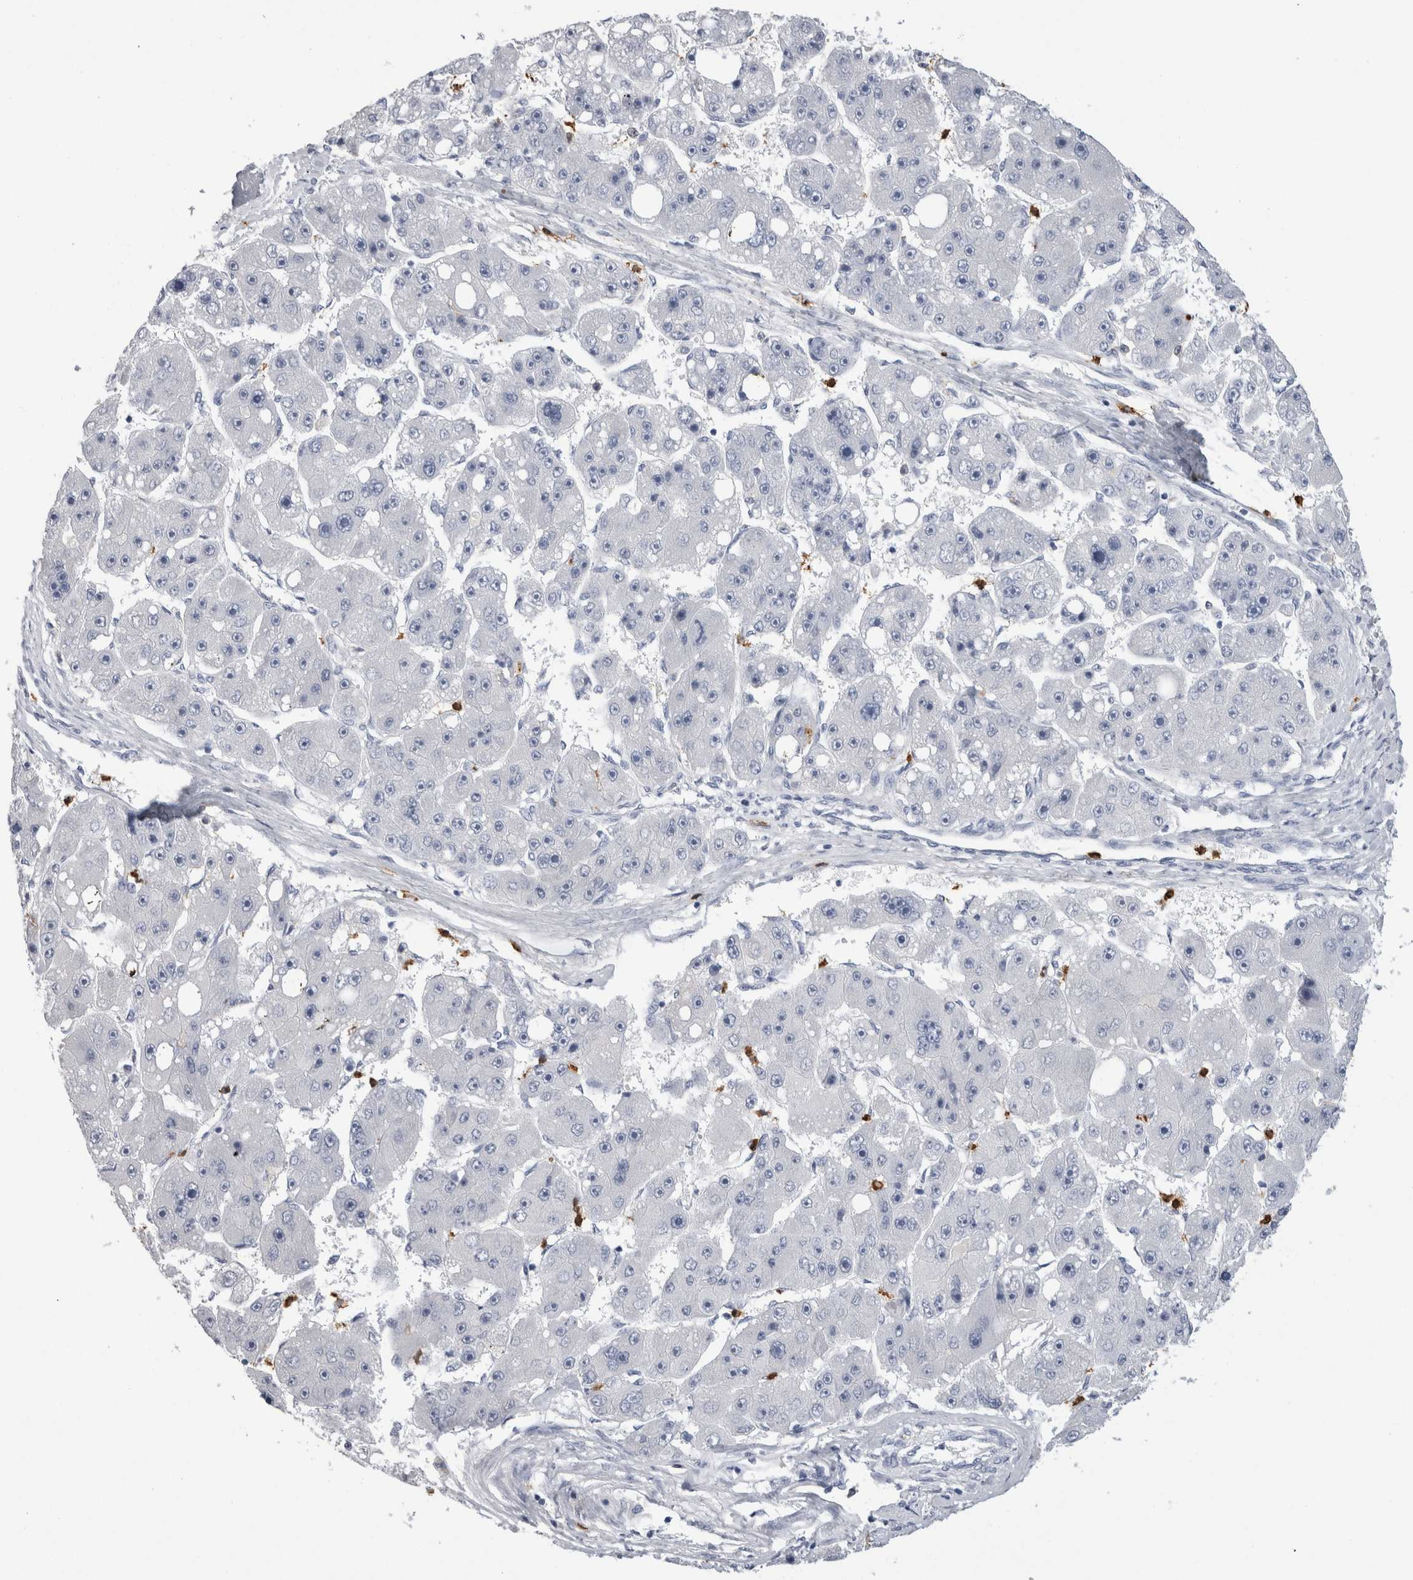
{"staining": {"intensity": "negative", "quantity": "none", "location": "none"}, "tissue": "liver cancer", "cell_type": "Tumor cells", "image_type": "cancer", "snomed": [{"axis": "morphology", "description": "Carcinoma, Hepatocellular, NOS"}, {"axis": "topography", "description": "Liver"}], "caption": "A photomicrograph of liver cancer (hepatocellular carcinoma) stained for a protein displays no brown staining in tumor cells.", "gene": "S100A12", "patient": {"sex": "female", "age": 61}}